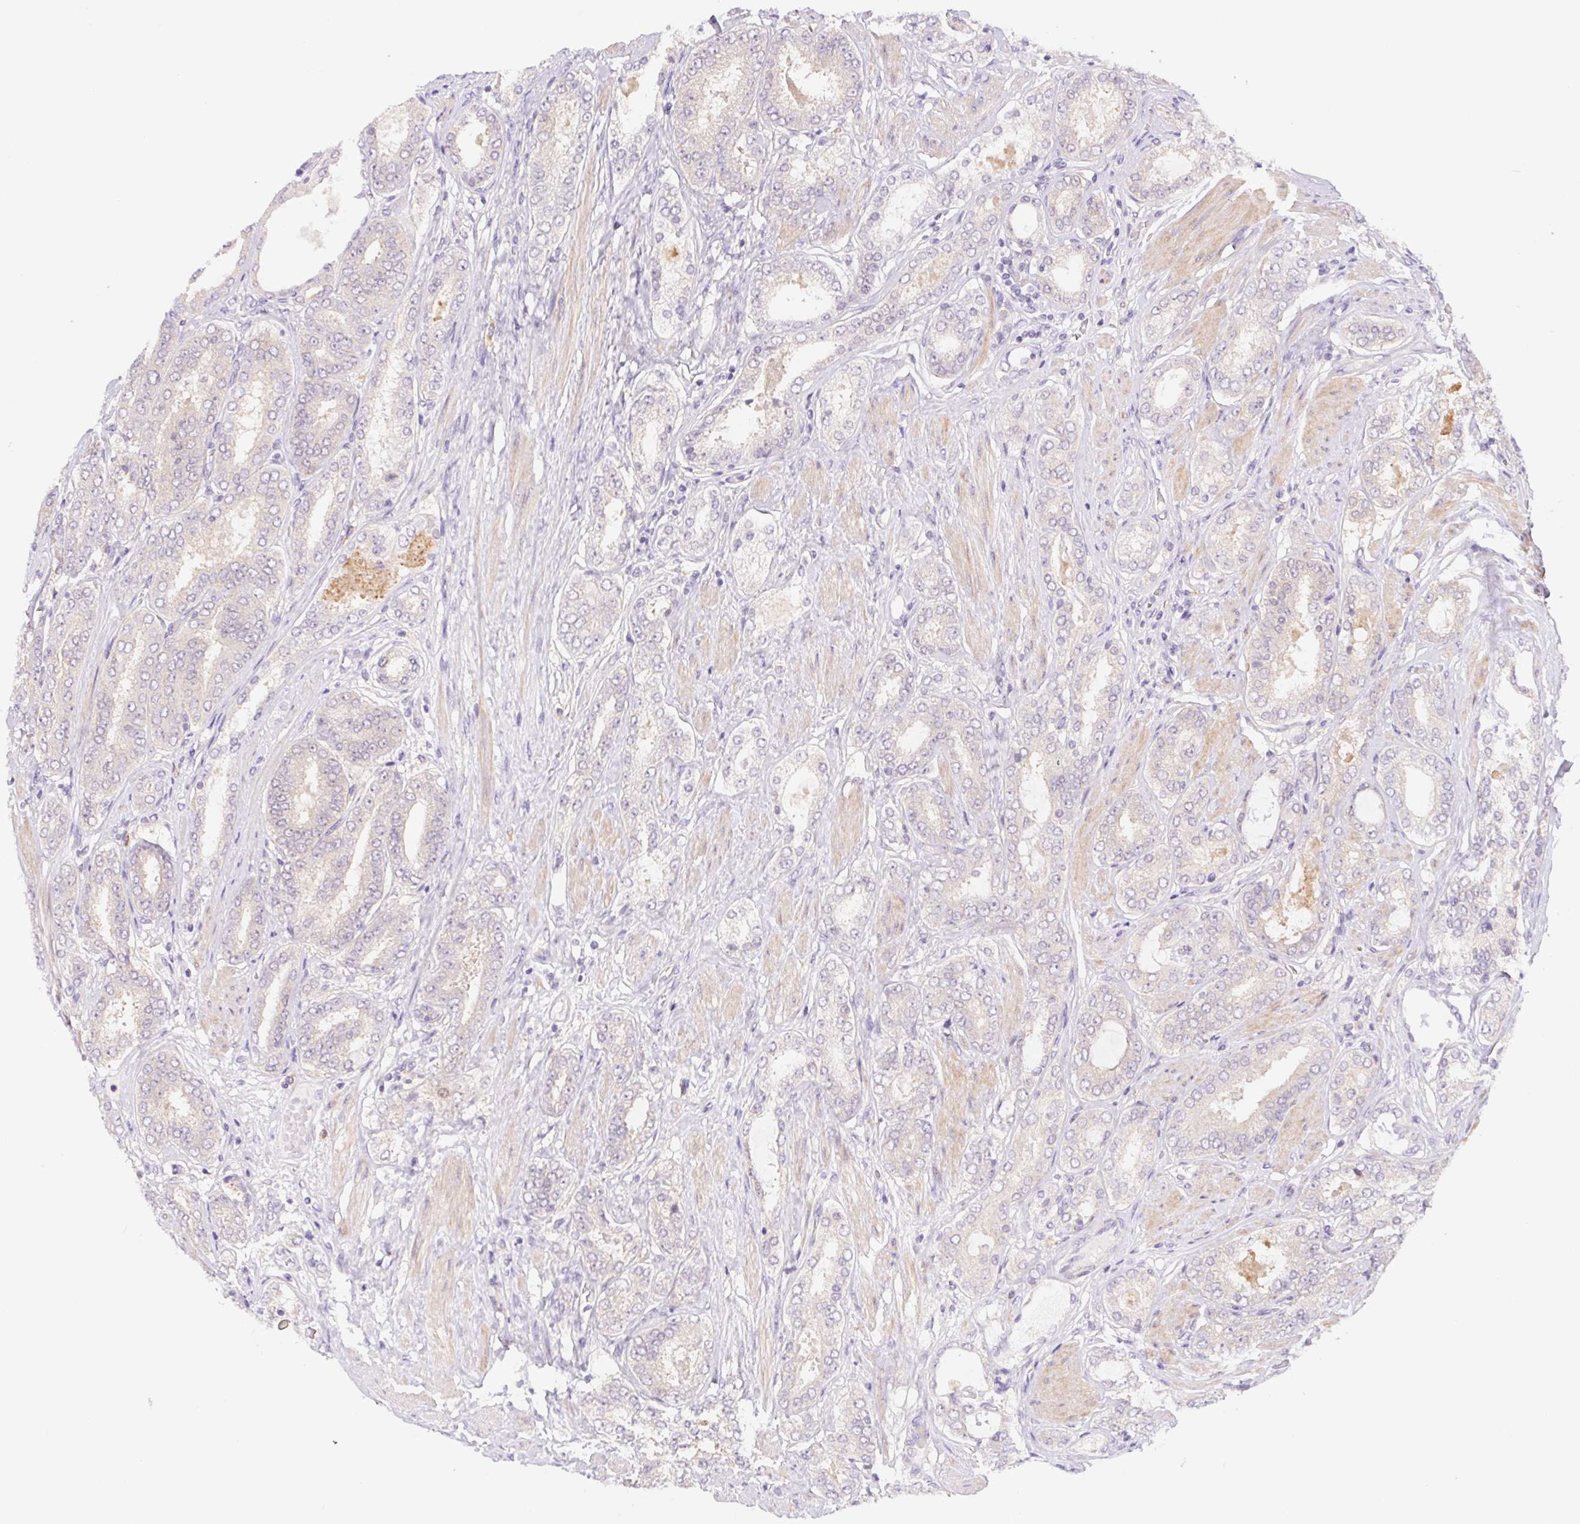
{"staining": {"intensity": "weak", "quantity": "<25%", "location": "cytoplasmic/membranous"}, "tissue": "prostate cancer", "cell_type": "Tumor cells", "image_type": "cancer", "snomed": [{"axis": "morphology", "description": "Adenocarcinoma, High grade"}, {"axis": "topography", "description": "Prostate"}], "caption": "DAB (3,3'-diaminobenzidine) immunohistochemical staining of human prostate cancer (high-grade adenocarcinoma) demonstrates no significant staining in tumor cells.", "gene": "DYNC2LI1", "patient": {"sex": "male", "age": 63}}